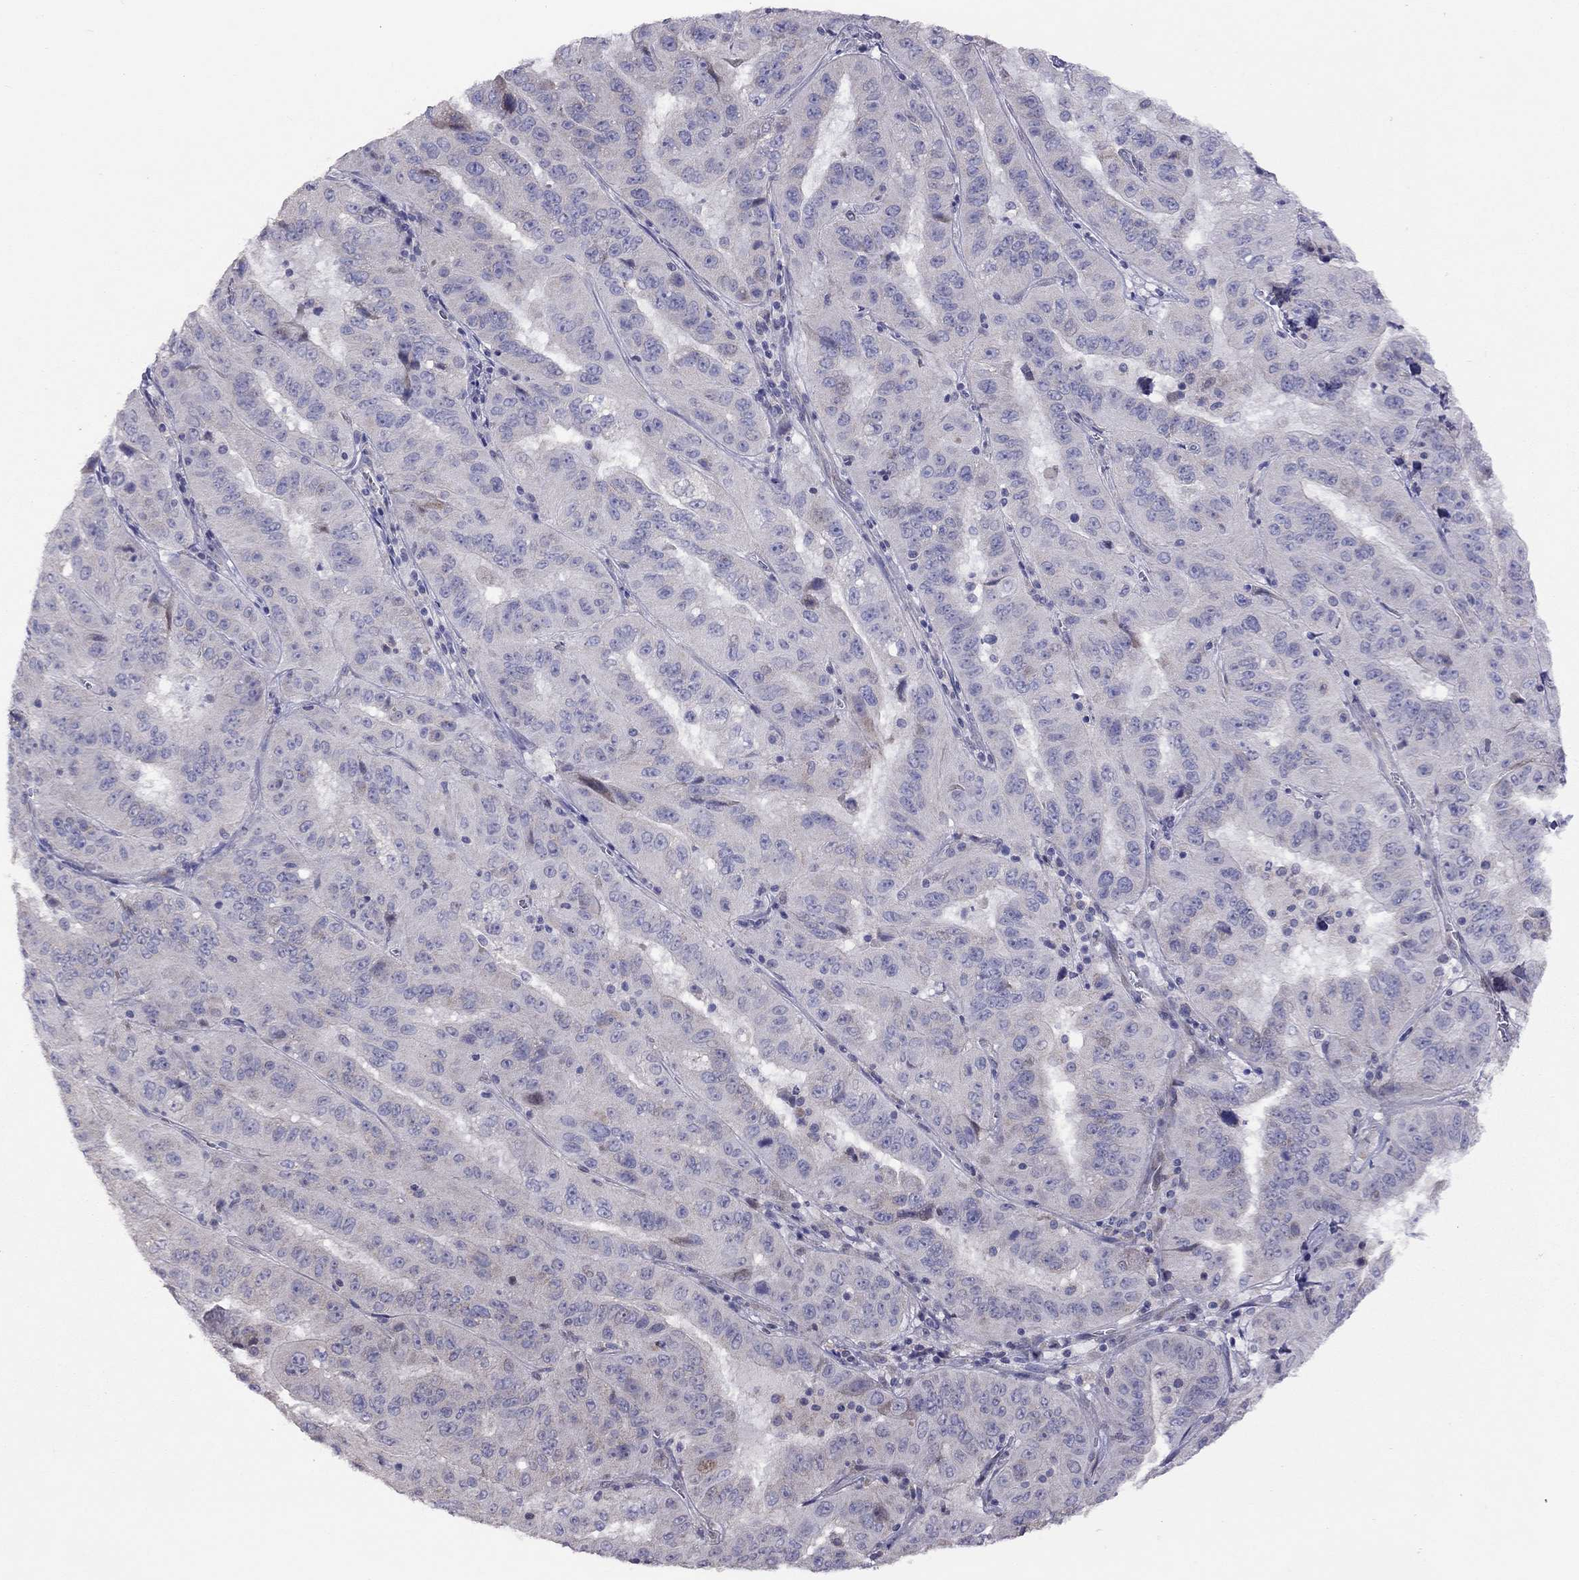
{"staining": {"intensity": "negative", "quantity": "none", "location": "none"}, "tissue": "pancreatic cancer", "cell_type": "Tumor cells", "image_type": "cancer", "snomed": [{"axis": "morphology", "description": "Adenocarcinoma, NOS"}, {"axis": "topography", "description": "Pancreas"}], "caption": "Immunohistochemistry histopathology image of pancreatic cancer (adenocarcinoma) stained for a protein (brown), which reveals no positivity in tumor cells. (DAB immunohistochemistry with hematoxylin counter stain).", "gene": "SYTL2", "patient": {"sex": "male", "age": 63}}